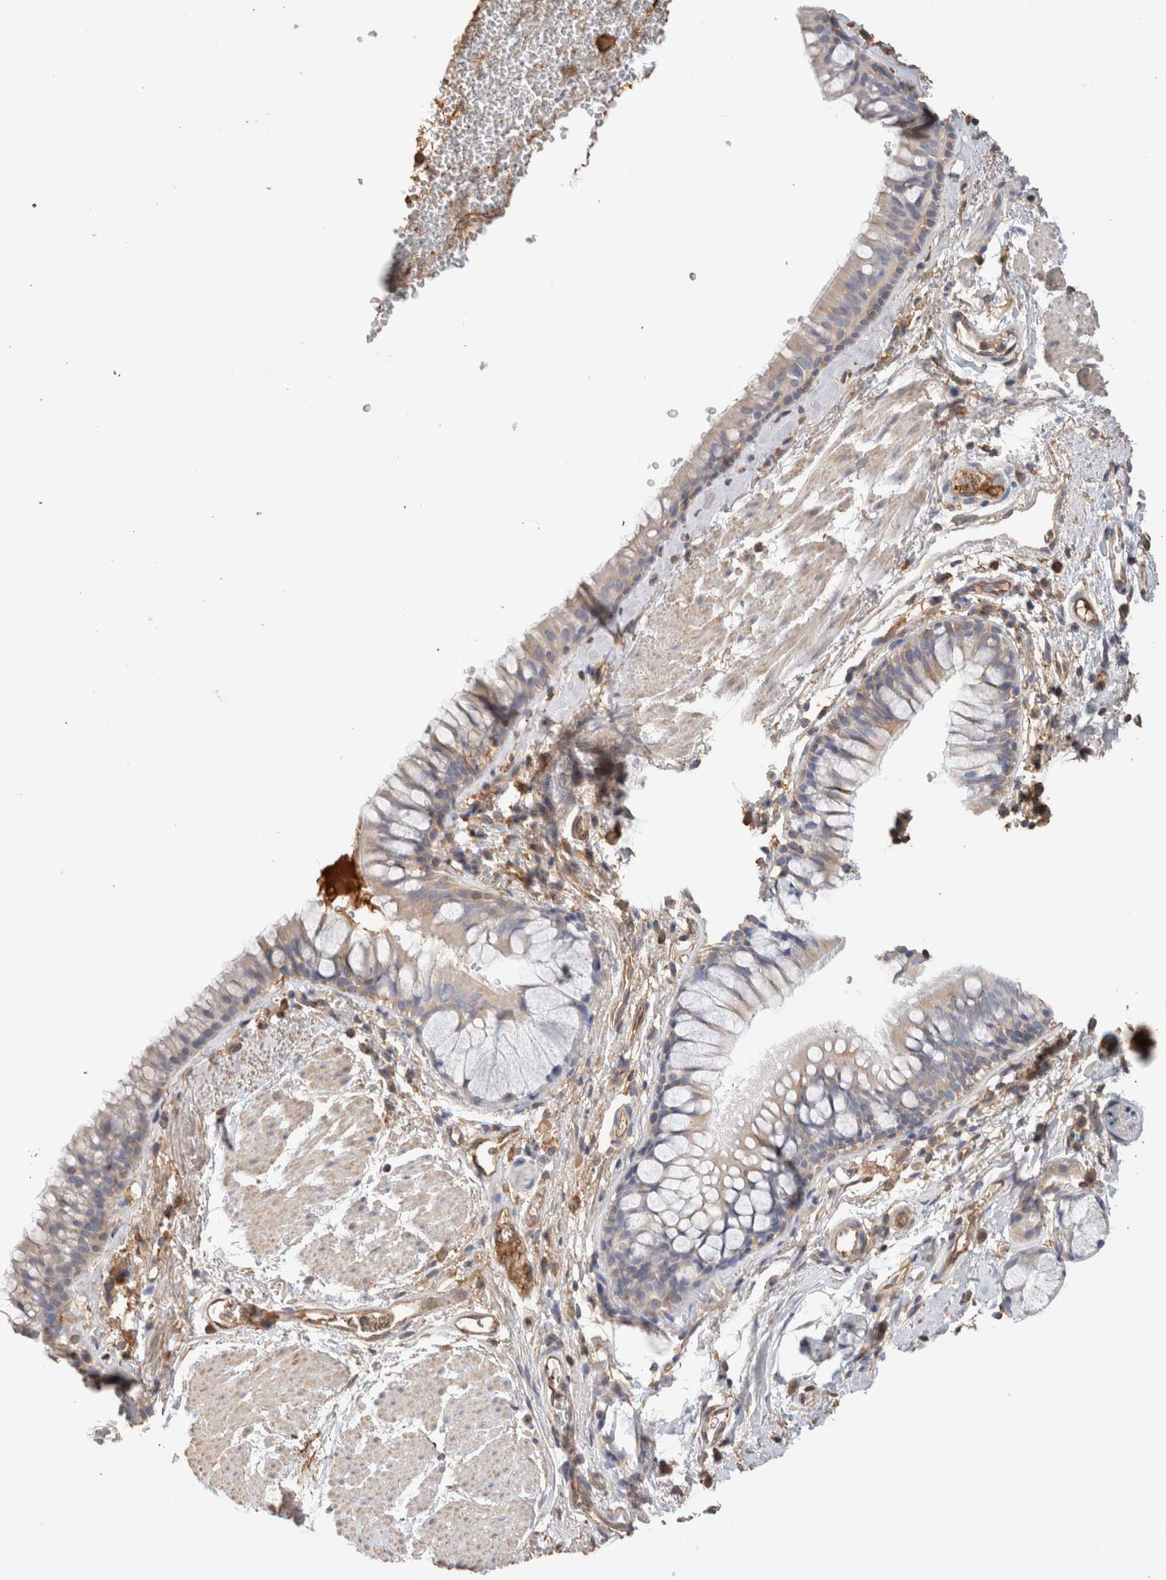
{"staining": {"intensity": "moderate", "quantity": "25%-75%", "location": "cytoplasmic/membranous"}, "tissue": "bronchus", "cell_type": "Respiratory epithelial cells", "image_type": "normal", "snomed": [{"axis": "morphology", "description": "Normal tissue, NOS"}, {"axis": "topography", "description": "Cartilage tissue"}, {"axis": "topography", "description": "Bronchus"}], "caption": "DAB immunohistochemical staining of unremarkable human bronchus displays moderate cytoplasmic/membranous protein positivity in about 25%-75% of respiratory epithelial cells. (DAB (3,3'-diaminobenzidine) = brown stain, brightfield microscopy at high magnification).", "gene": "PROS1", "patient": {"sex": "female", "age": 53}}